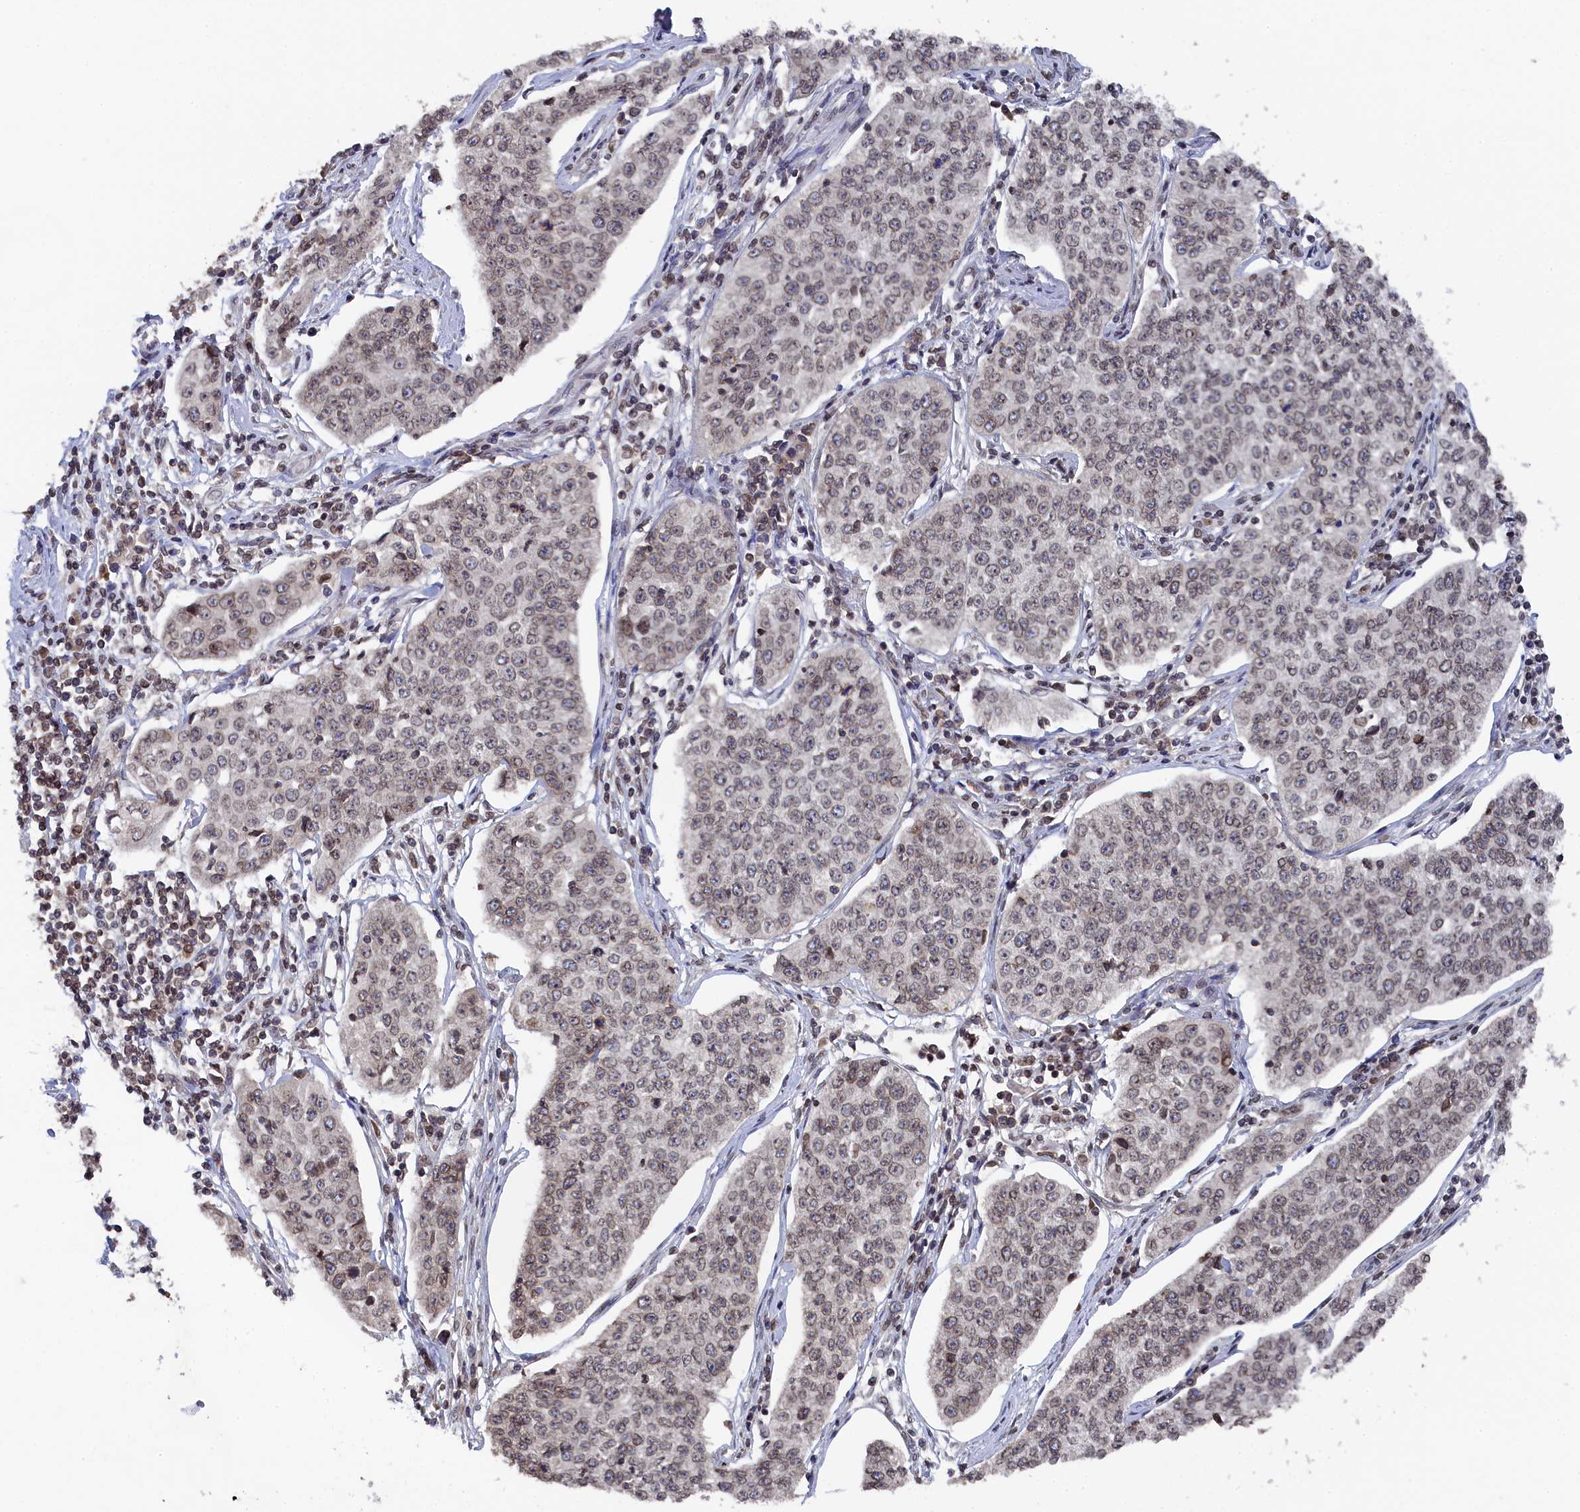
{"staining": {"intensity": "weak", "quantity": ">75%", "location": "cytoplasmic/membranous,nuclear"}, "tissue": "cervical cancer", "cell_type": "Tumor cells", "image_type": "cancer", "snomed": [{"axis": "morphology", "description": "Squamous cell carcinoma, NOS"}, {"axis": "topography", "description": "Cervix"}], "caption": "Weak cytoplasmic/membranous and nuclear staining is appreciated in about >75% of tumor cells in cervical cancer.", "gene": "ANKEF1", "patient": {"sex": "female", "age": 35}}